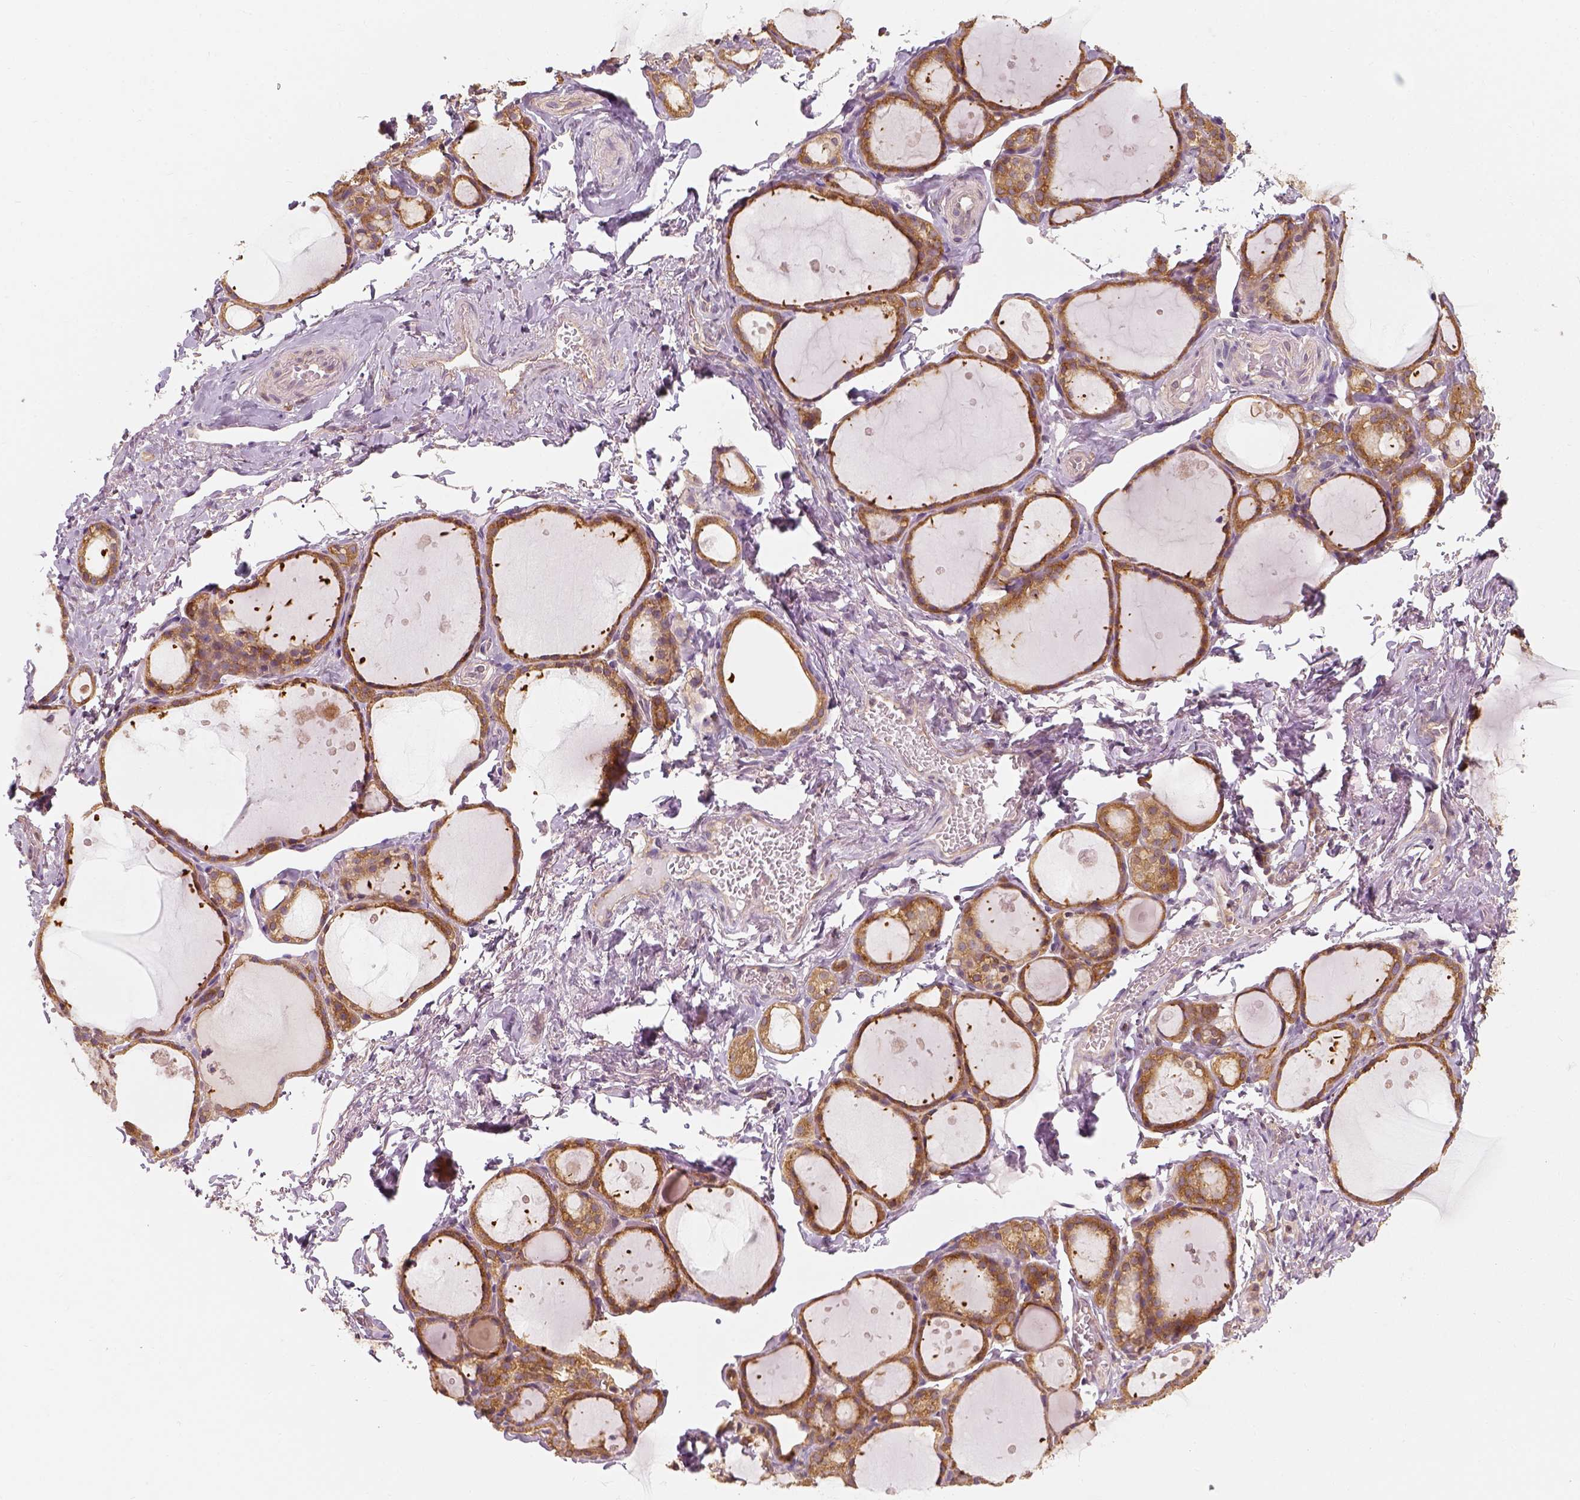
{"staining": {"intensity": "moderate", "quantity": ">75%", "location": "cytoplasmic/membranous"}, "tissue": "thyroid gland", "cell_type": "Glandular cells", "image_type": "normal", "snomed": [{"axis": "morphology", "description": "Normal tissue, NOS"}, {"axis": "topography", "description": "Thyroid gland"}], "caption": "A medium amount of moderate cytoplasmic/membranous expression is seen in approximately >75% of glandular cells in unremarkable thyroid gland. (brown staining indicates protein expression, while blue staining denotes nuclei).", "gene": "SQSTM1", "patient": {"sex": "male", "age": 68}}